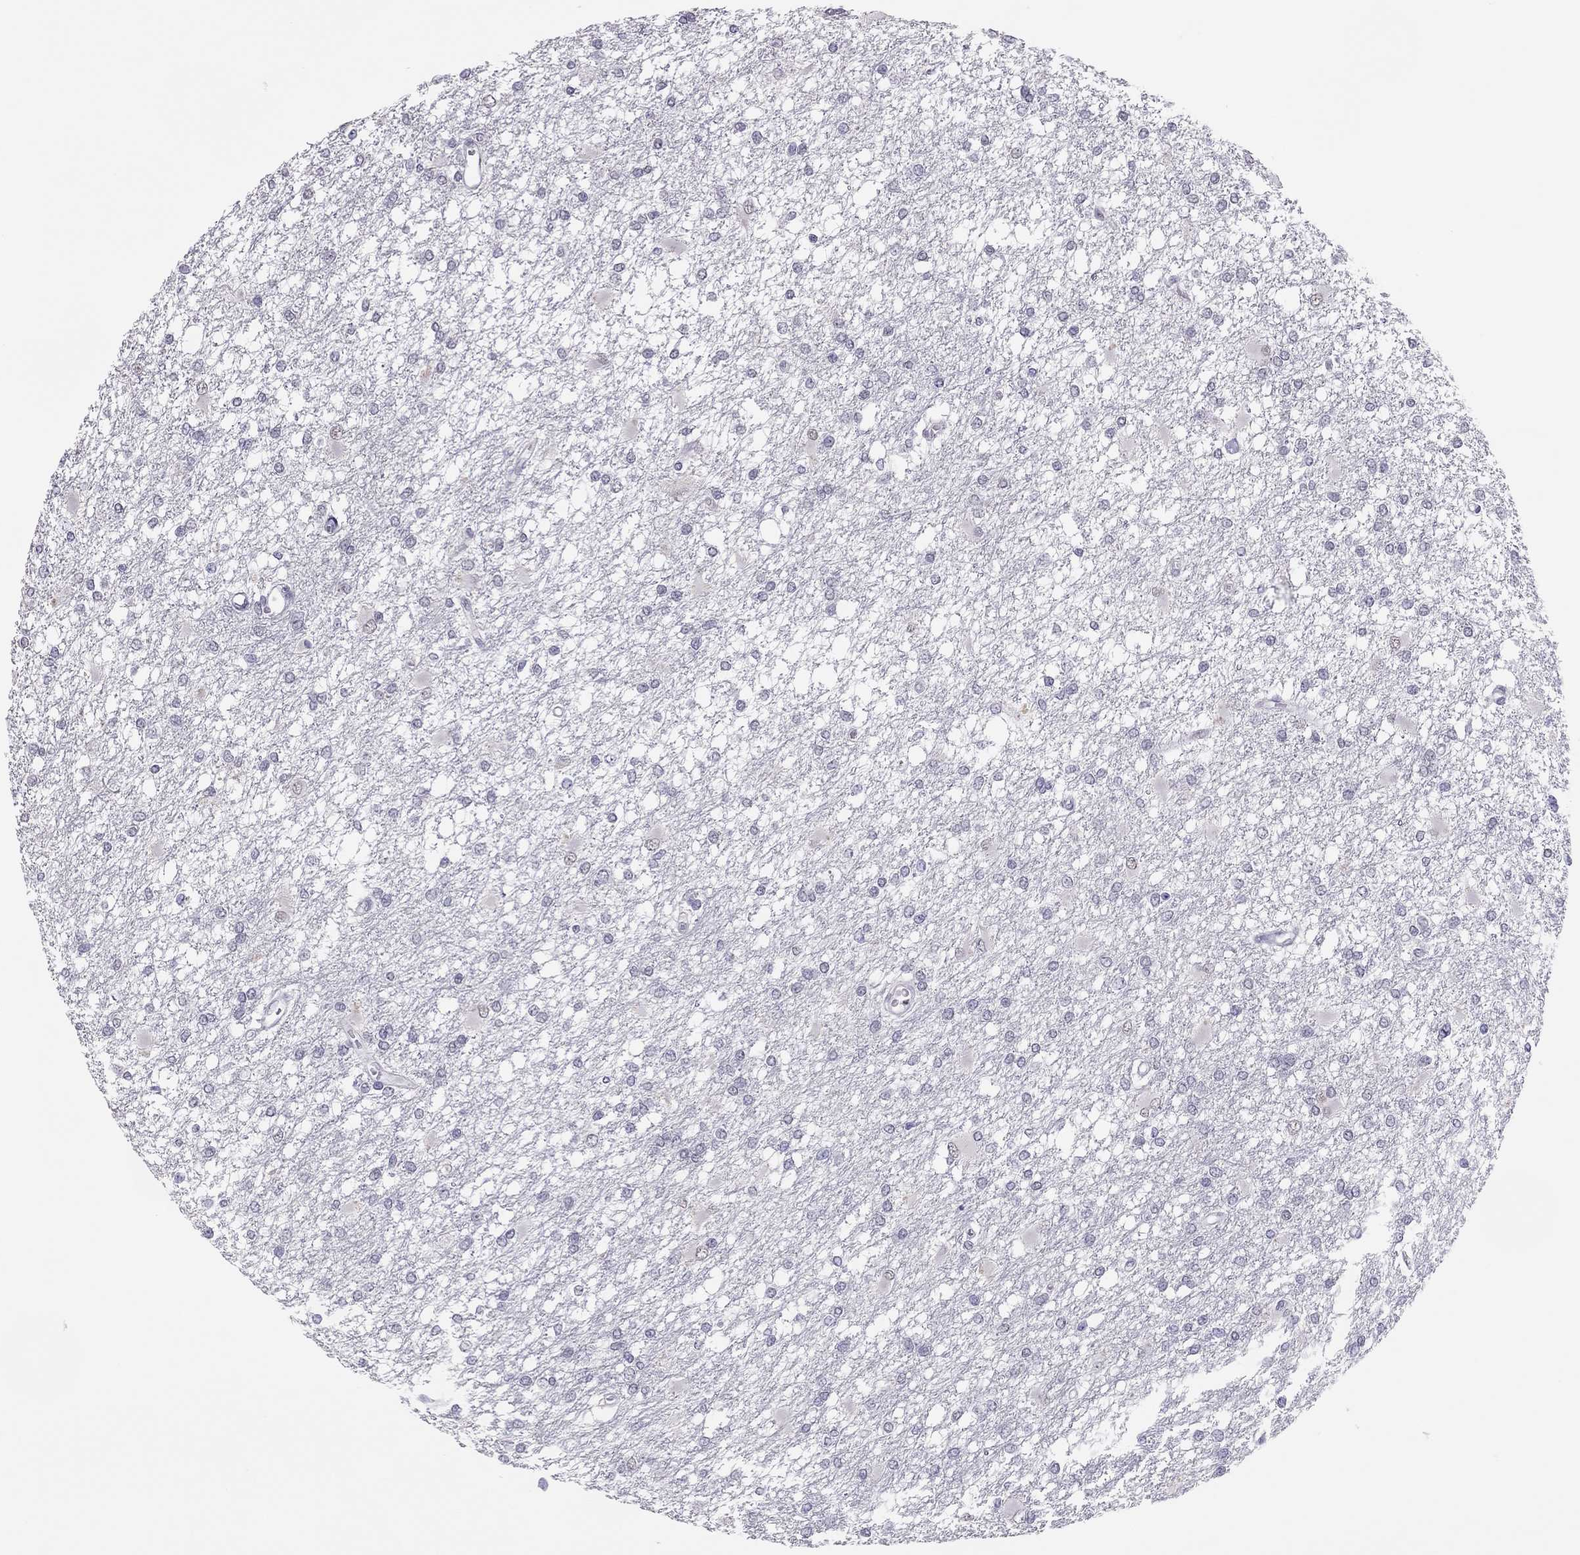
{"staining": {"intensity": "negative", "quantity": "none", "location": "none"}, "tissue": "glioma", "cell_type": "Tumor cells", "image_type": "cancer", "snomed": [{"axis": "morphology", "description": "Glioma, malignant, High grade"}, {"axis": "topography", "description": "Cerebral cortex"}], "caption": "Immunohistochemistry (IHC) of malignant high-grade glioma displays no staining in tumor cells.", "gene": "PHOX2A", "patient": {"sex": "male", "age": 79}}